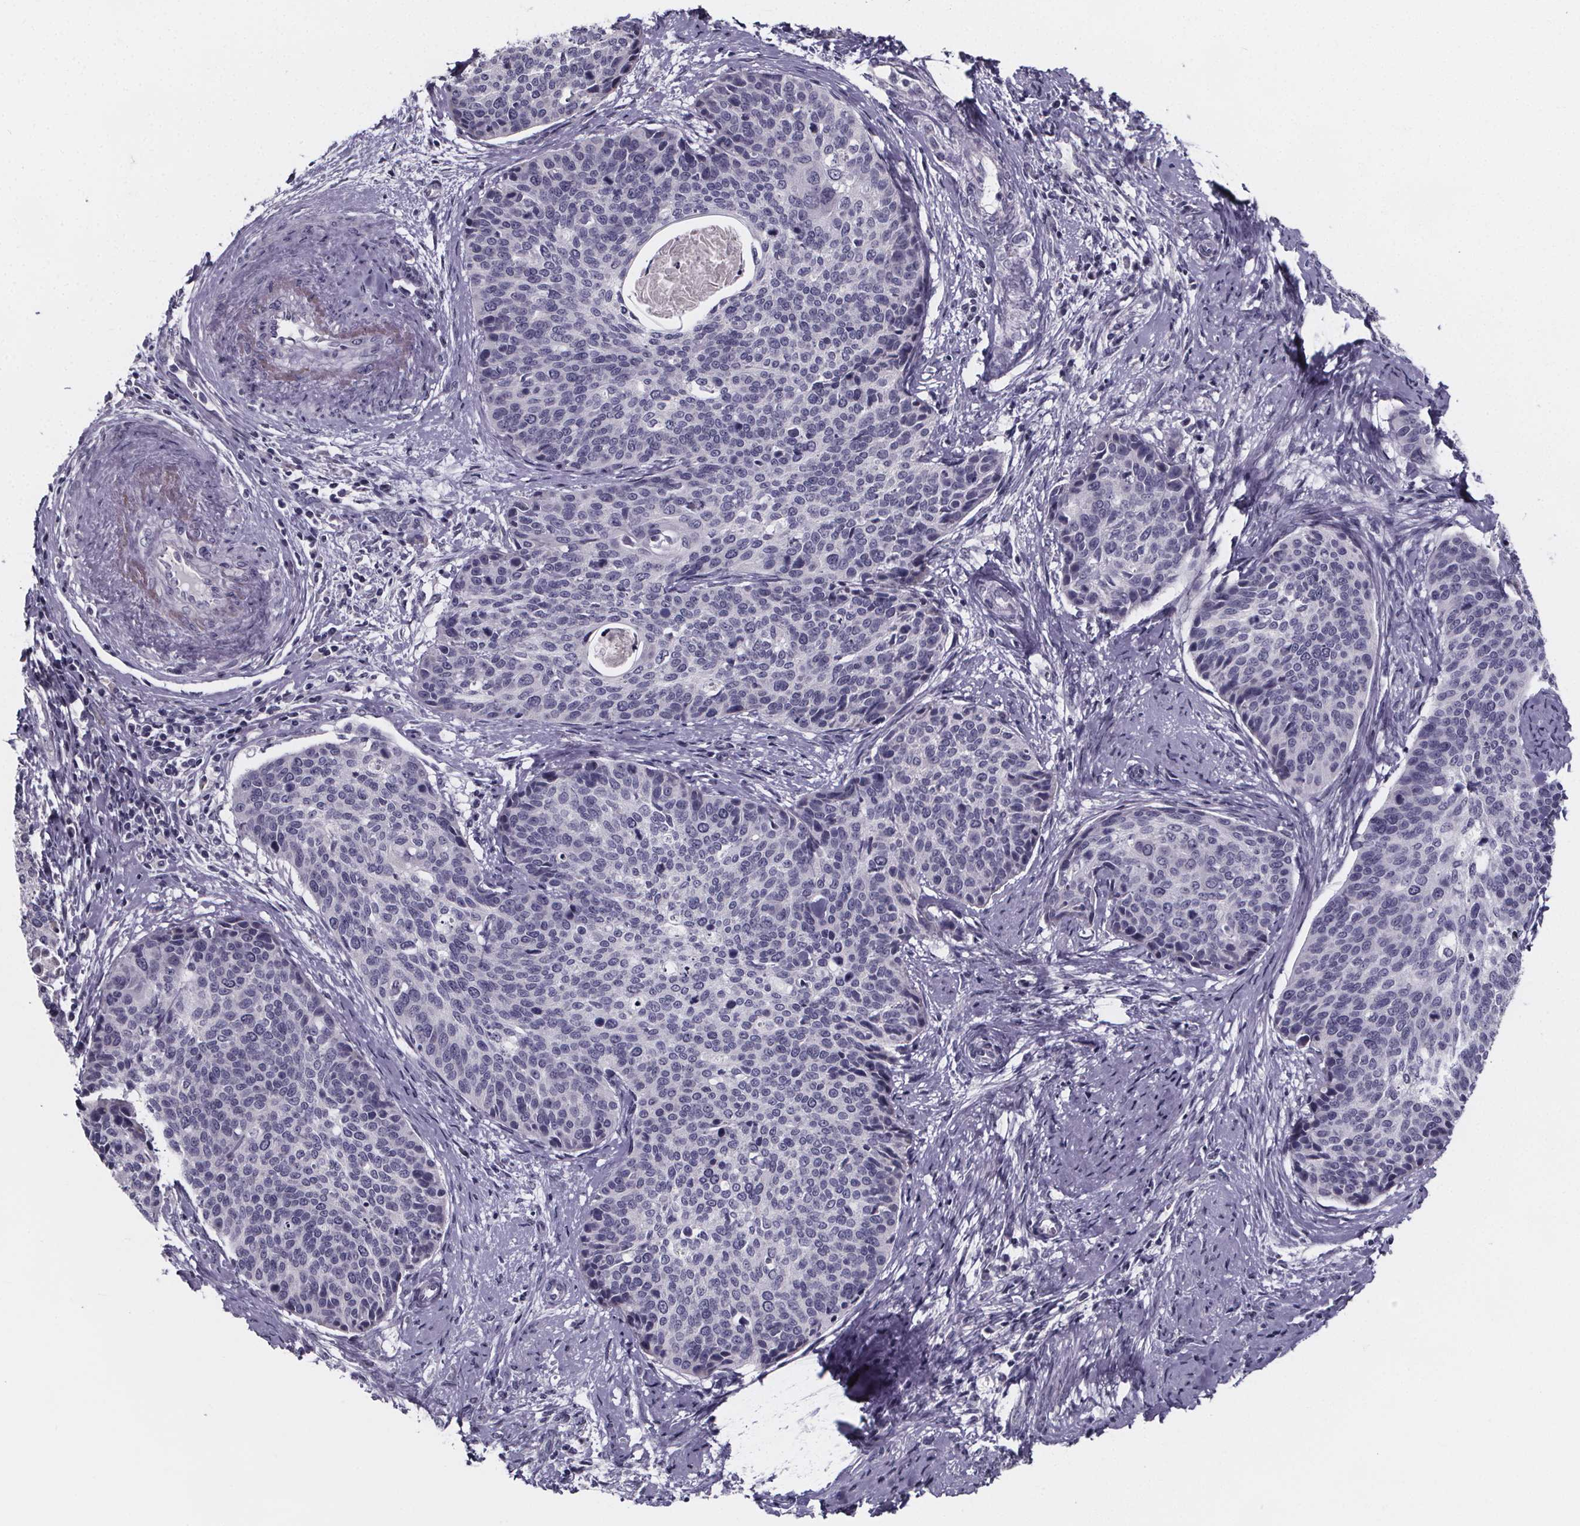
{"staining": {"intensity": "negative", "quantity": "none", "location": "none"}, "tissue": "cervical cancer", "cell_type": "Tumor cells", "image_type": "cancer", "snomed": [{"axis": "morphology", "description": "Squamous cell carcinoma, NOS"}, {"axis": "topography", "description": "Cervix"}], "caption": "The micrograph shows no significant expression in tumor cells of cervical cancer.", "gene": "PAH", "patient": {"sex": "female", "age": 69}}